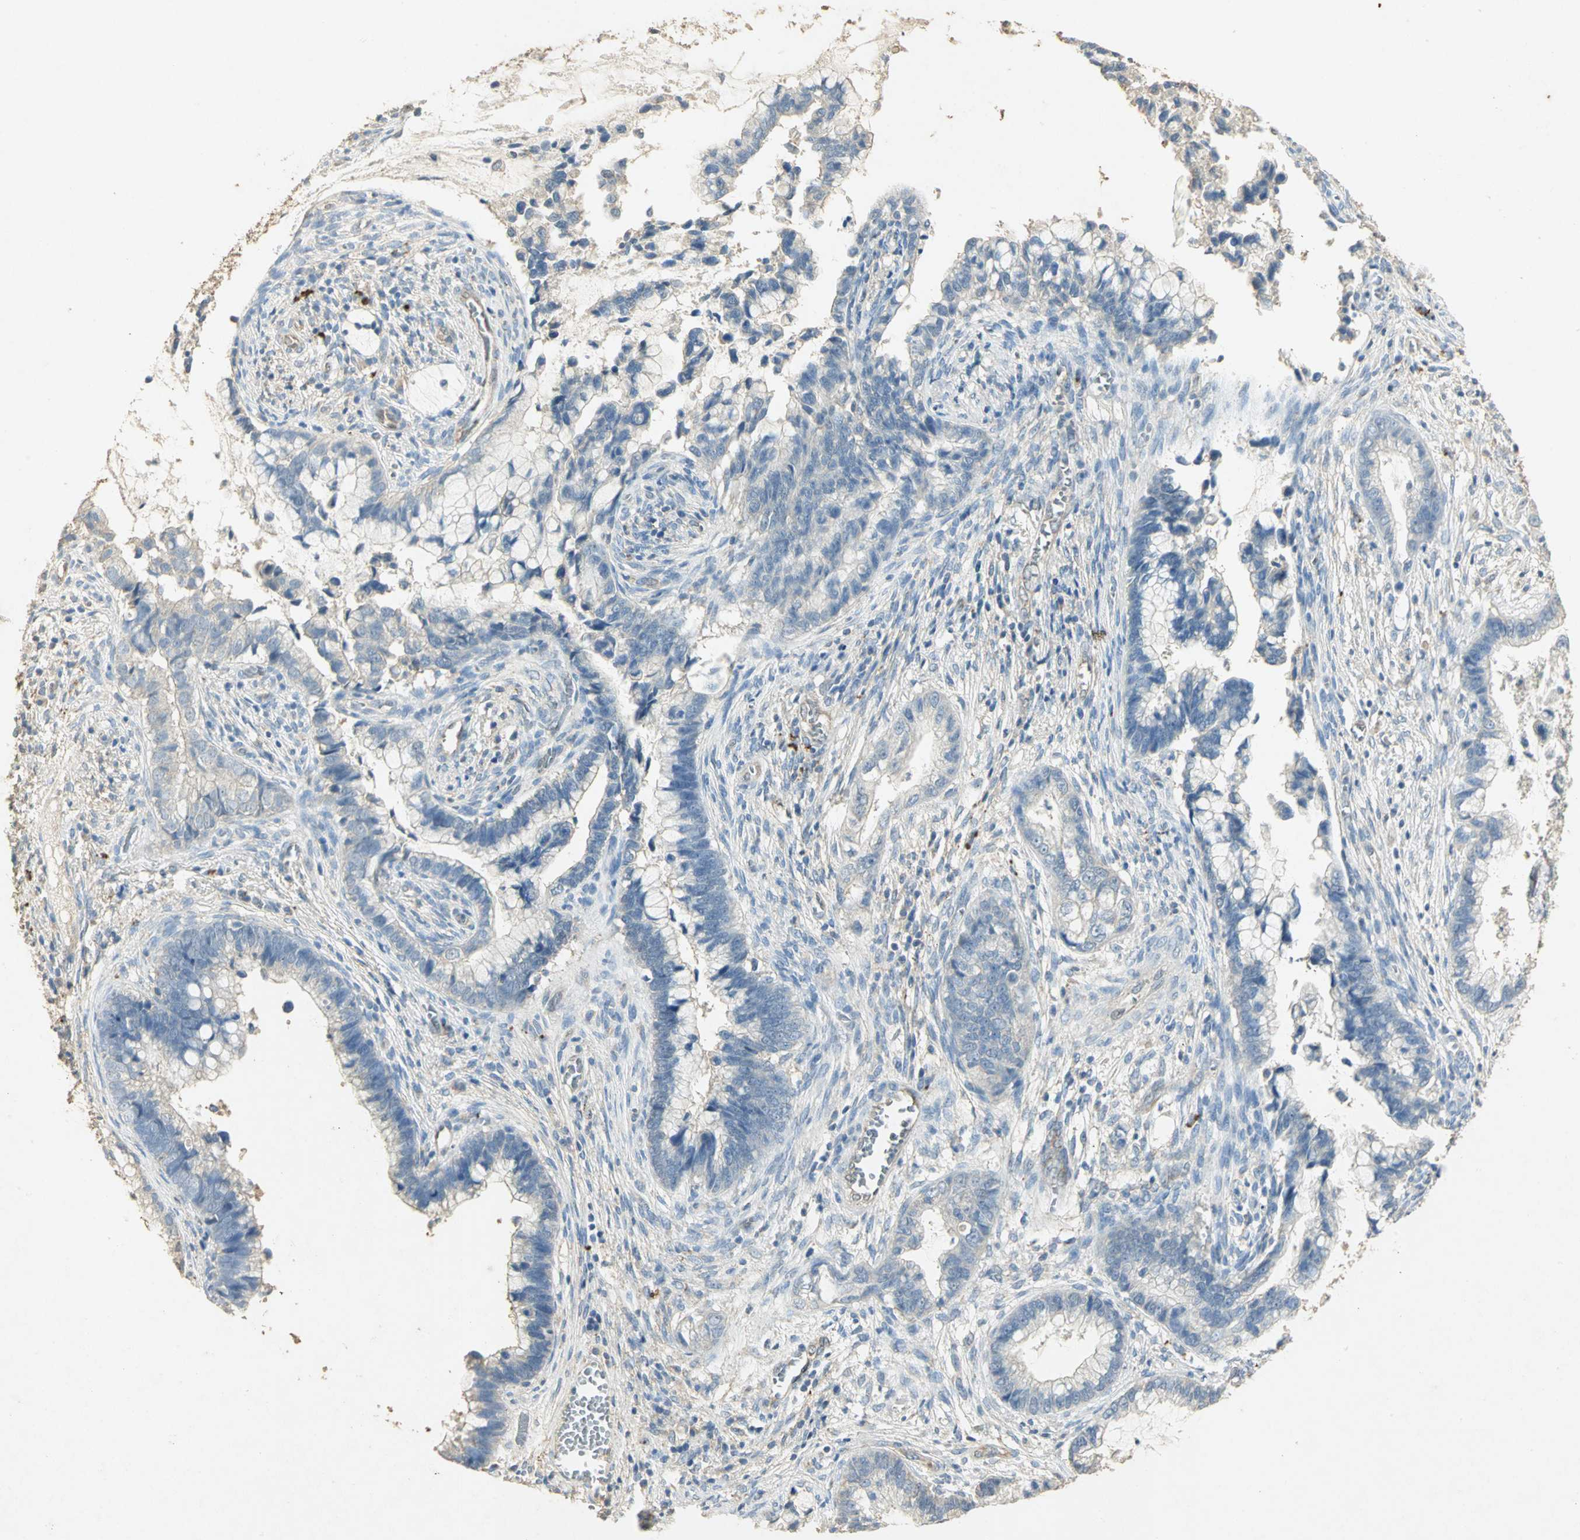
{"staining": {"intensity": "negative", "quantity": "none", "location": "none"}, "tissue": "cervical cancer", "cell_type": "Tumor cells", "image_type": "cancer", "snomed": [{"axis": "morphology", "description": "Adenocarcinoma, NOS"}, {"axis": "topography", "description": "Cervix"}], "caption": "High magnification brightfield microscopy of cervical cancer stained with DAB (3,3'-diaminobenzidine) (brown) and counterstained with hematoxylin (blue): tumor cells show no significant staining.", "gene": "ASB9", "patient": {"sex": "female", "age": 44}}